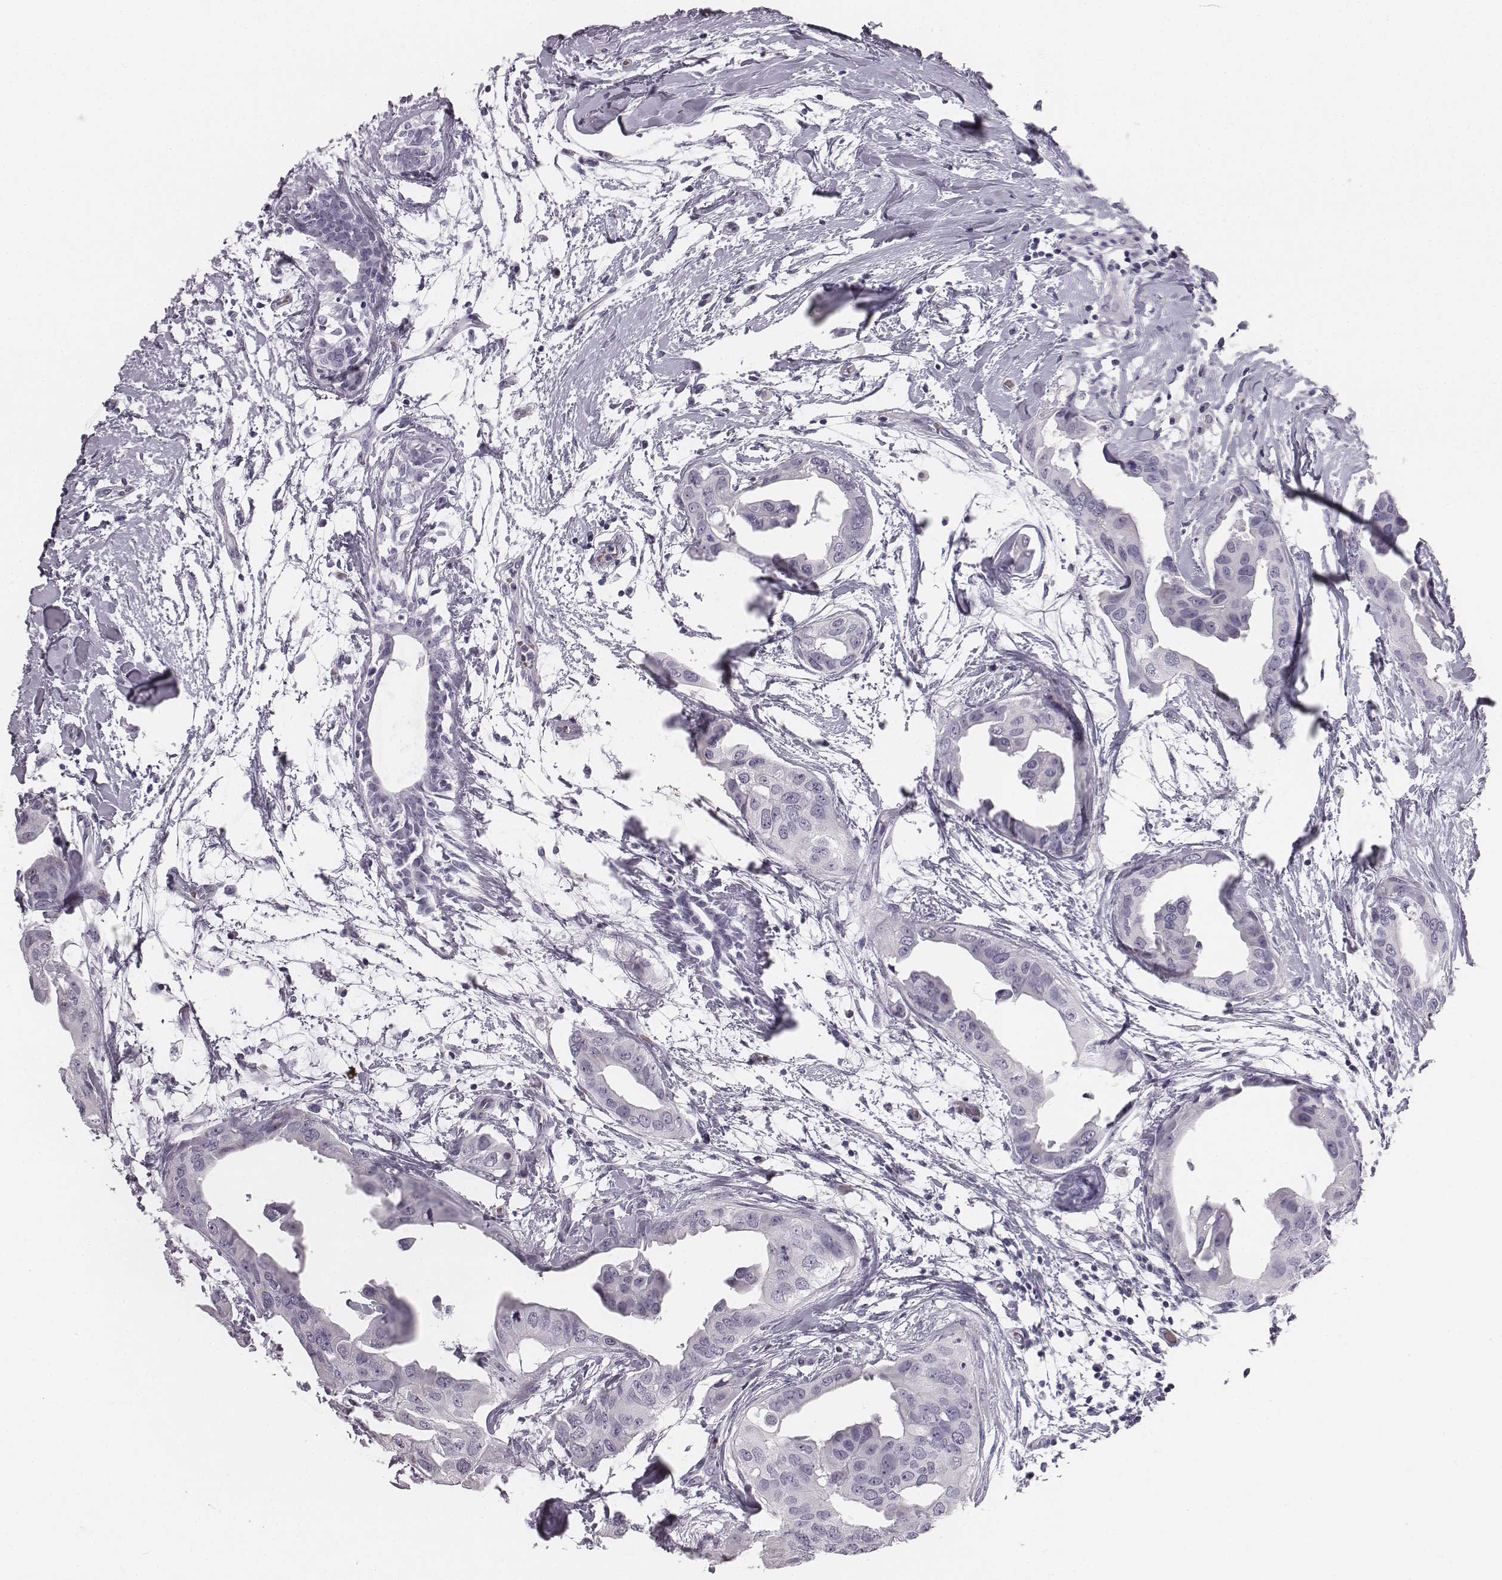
{"staining": {"intensity": "negative", "quantity": "none", "location": "none"}, "tissue": "breast cancer", "cell_type": "Tumor cells", "image_type": "cancer", "snomed": [{"axis": "morphology", "description": "Normal tissue, NOS"}, {"axis": "morphology", "description": "Duct carcinoma"}, {"axis": "topography", "description": "Breast"}], "caption": "Photomicrograph shows no significant protein positivity in tumor cells of infiltrating ductal carcinoma (breast).", "gene": "HBZ", "patient": {"sex": "female", "age": 40}}